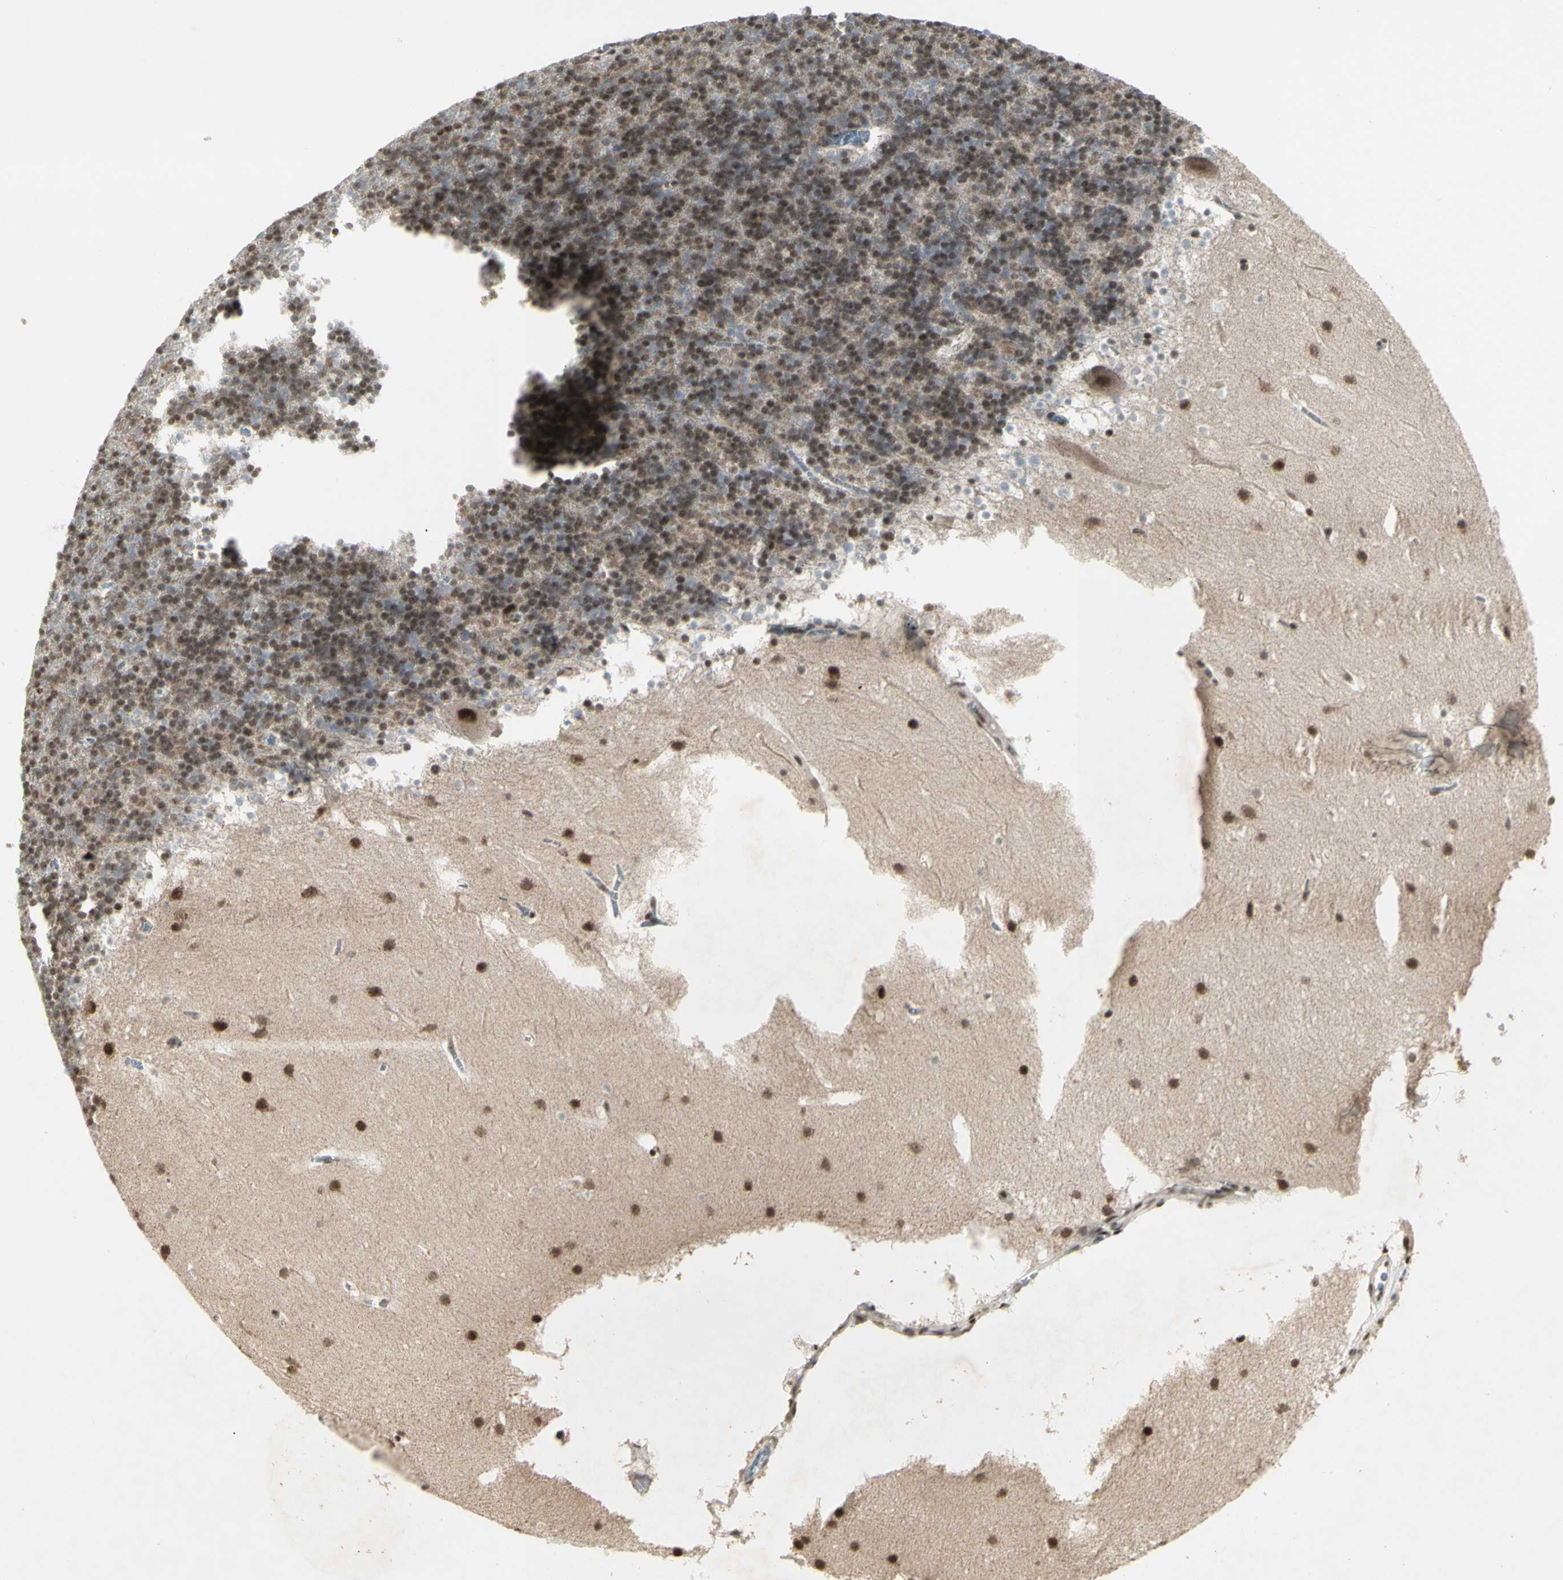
{"staining": {"intensity": "moderate", "quantity": "25%-75%", "location": "nuclear"}, "tissue": "cerebellum", "cell_type": "Cells in granular layer", "image_type": "normal", "snomed": [{"axis": "morphology", "description": "Normal tissue, NOS"}, {"axis": "topography", "description": "Cerebellum"}], "caption": "Immunohistochemical staining of normal cerebellum reveals medium levels of moderate nuclear staining in approximately 25%-75% of cells in granular layer.", "gene": "CCNT1", "patient": {"sex": "male", "age": 45}}